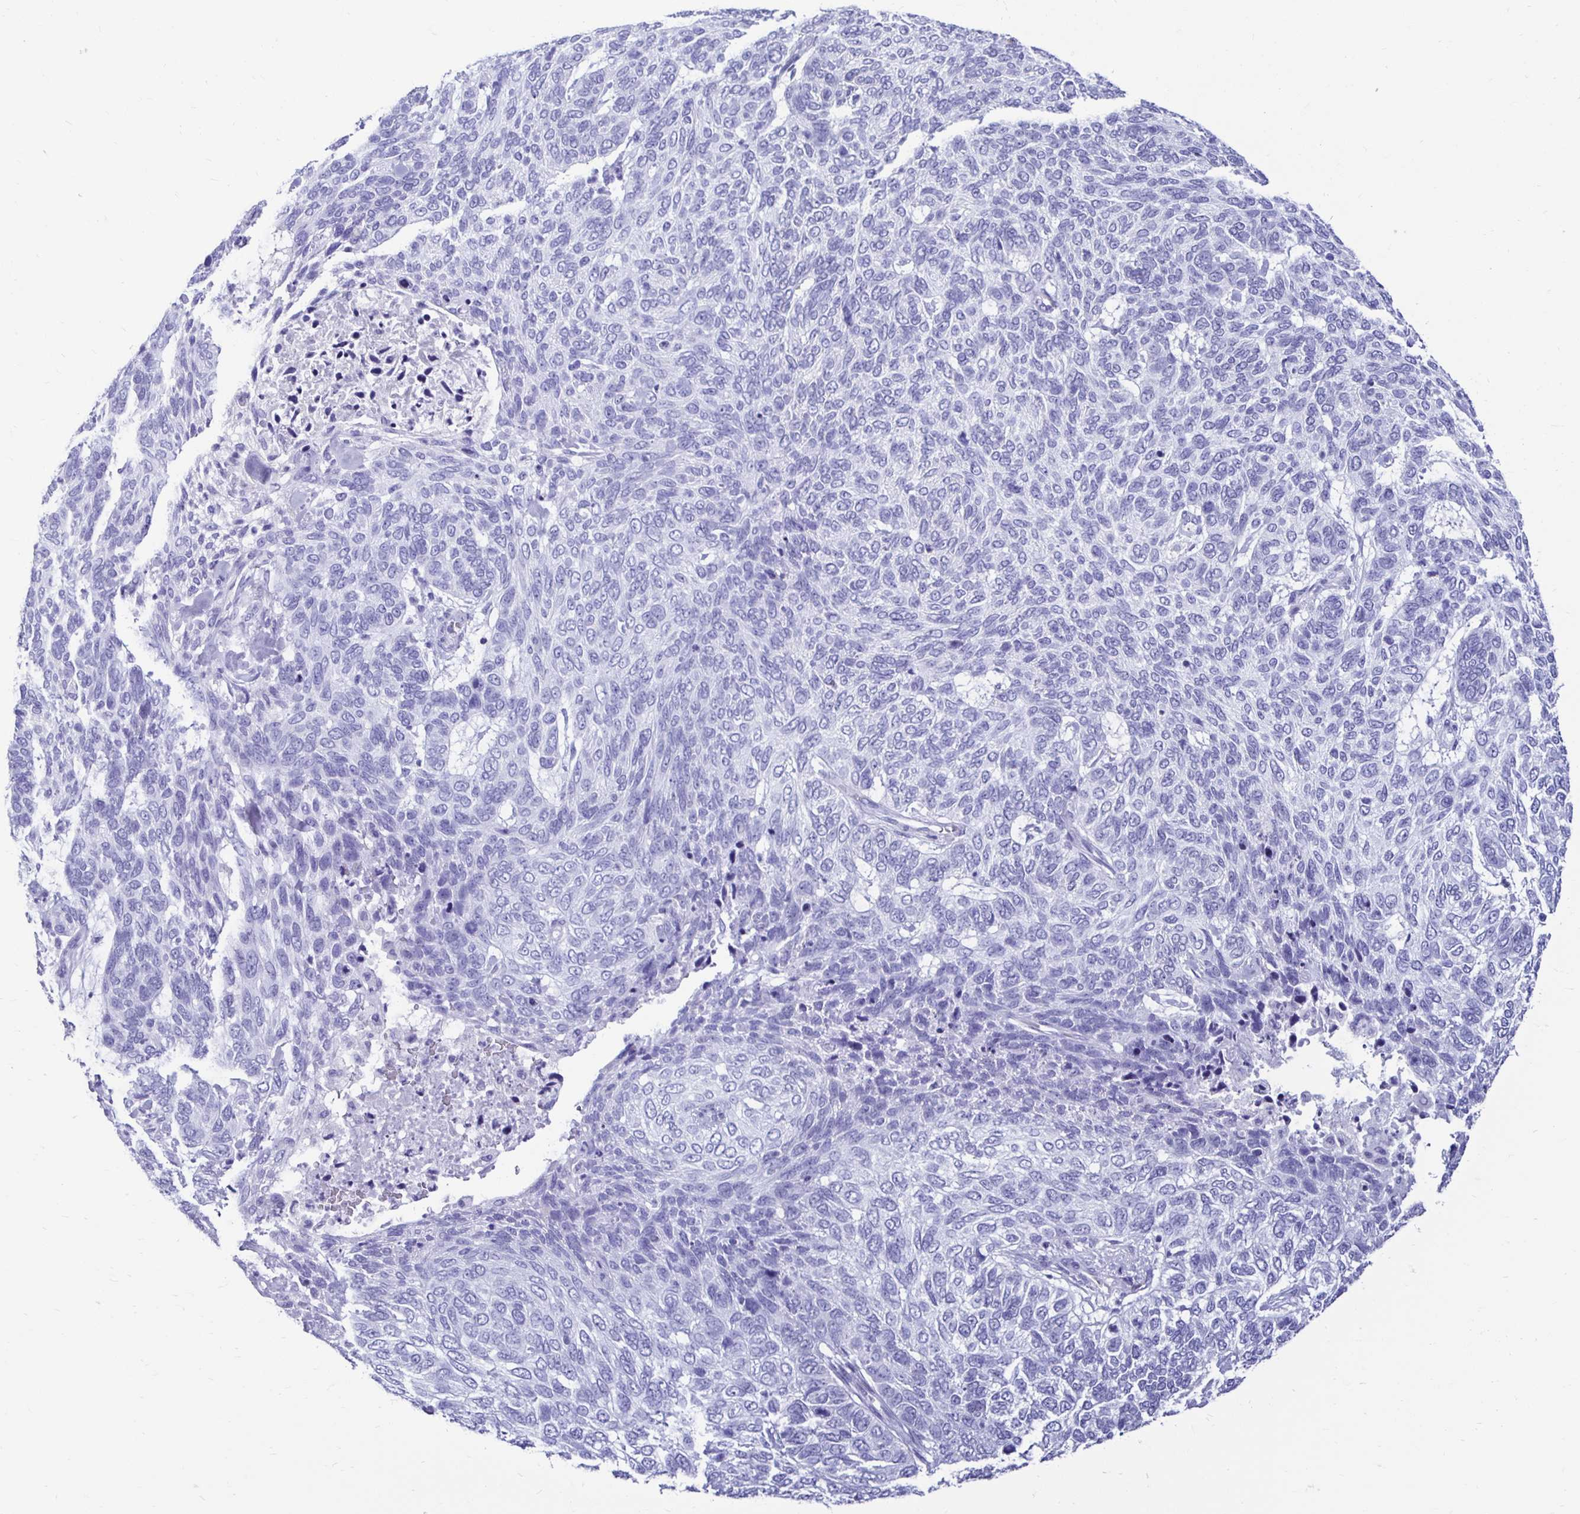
{"staining": {"intensity": "negative", "quantity": "none", "location": "none"}, "tissue": "skin cancer", "cell_type": "Tumor cells", "image_type": "cancer", "snomed": [{"axis": "morphology", "description": "Basal cell carcinoma"}, {"axis": "topography", "description": "Skin"}], "caption": "Tumor cells show no significant staining in skin cancer.", "gene": "CST5", "patient": {"sex": "female", "age": 65}}